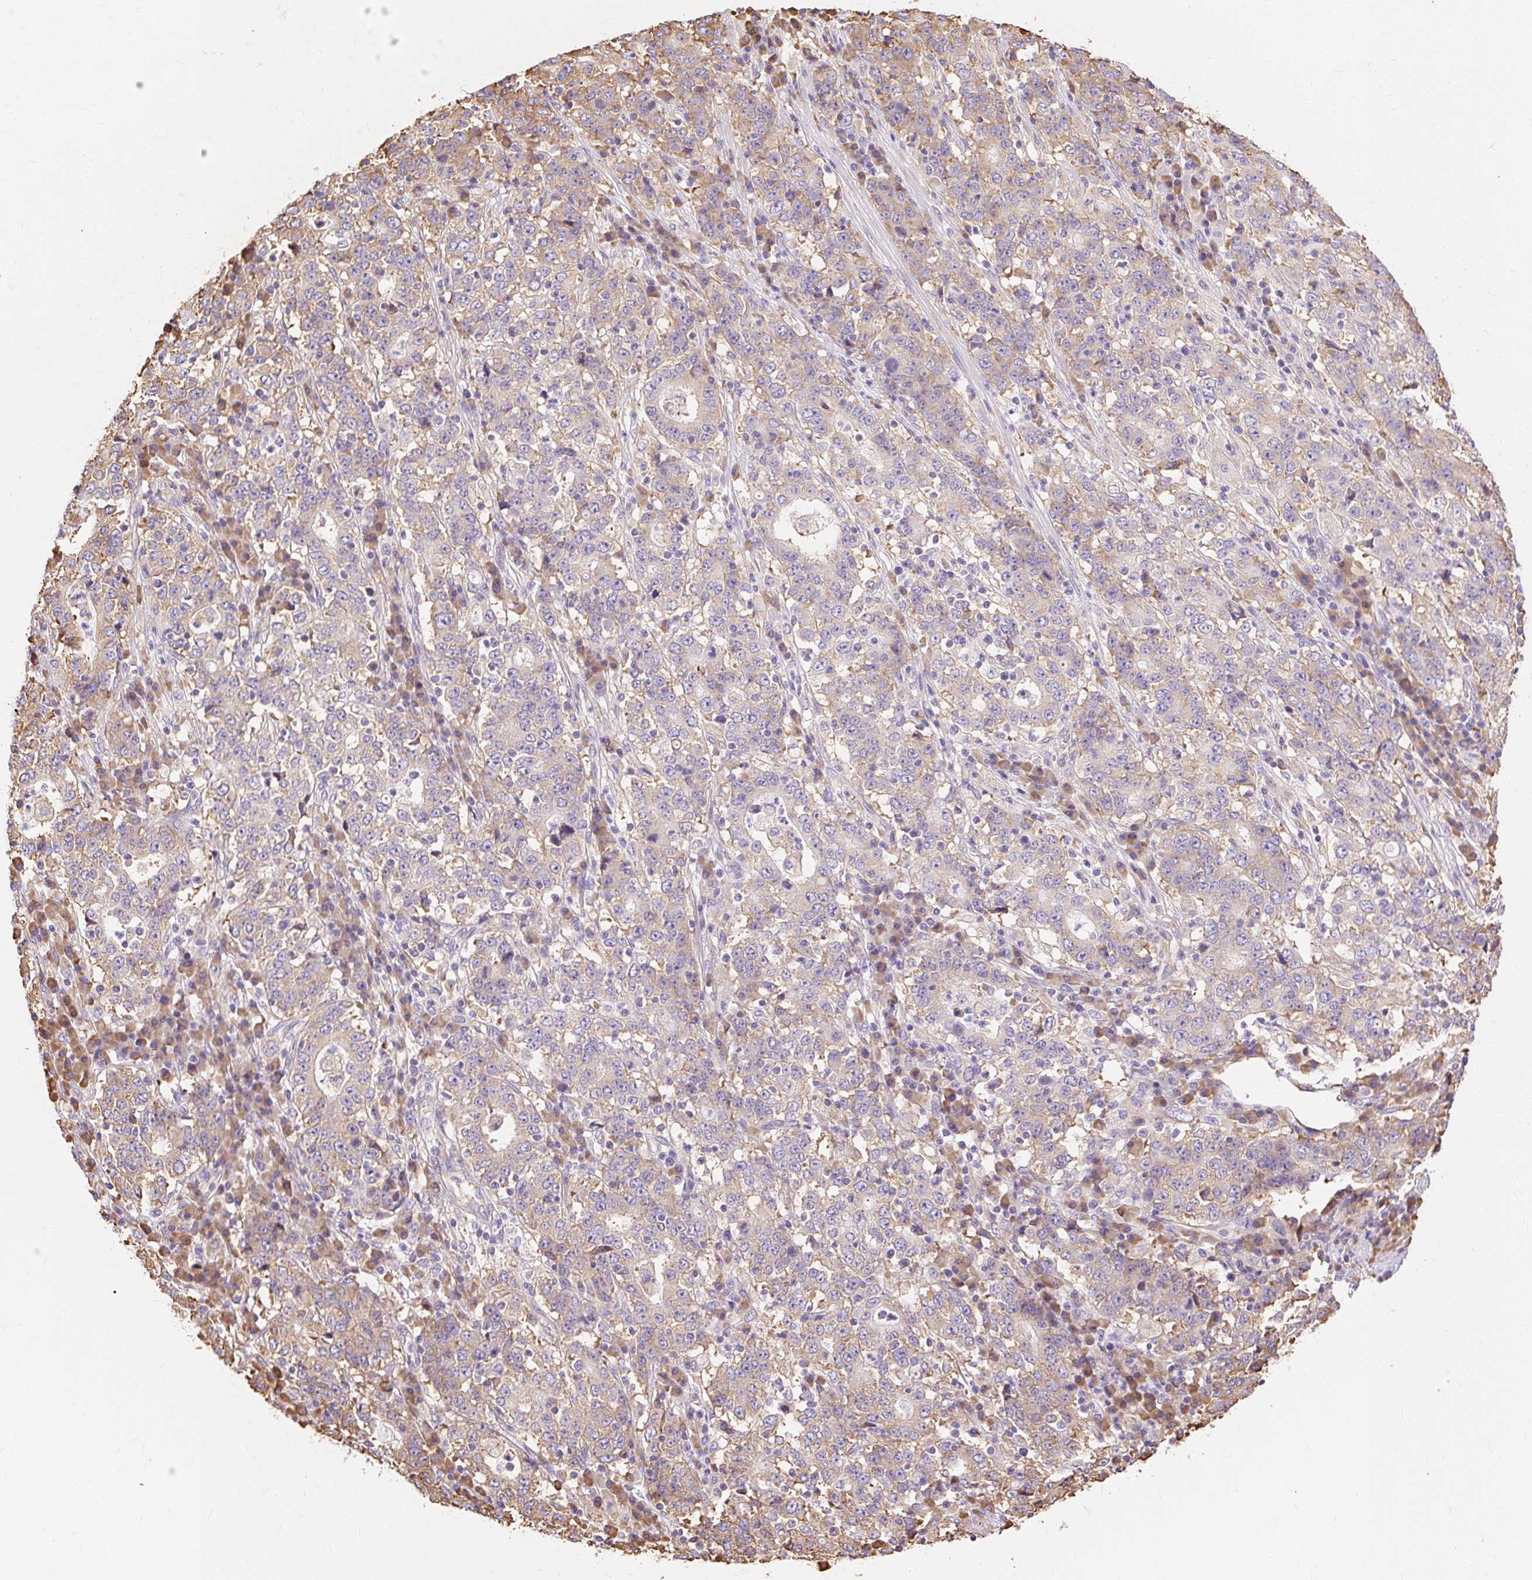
{"staining": {"intensity": "weak", "quantity": "<25%", "location": "cytoplasmic/membranous"}, "tissue": "stomach cancer", "cell_type": "Tumor cells", "image_type": "cancer", "snomed": [{"axis": "morphology", "description": "Adenocarcinoma, NOS"}, {"axis": "topography", "description": "Stomach"}], "caption": "Stomach adenocarcinoma was stained to show a protein in brown. There is no significant expression in tumor cells.", "gene": "RPS17", "patient": {"sex": "male", "age": 59}}